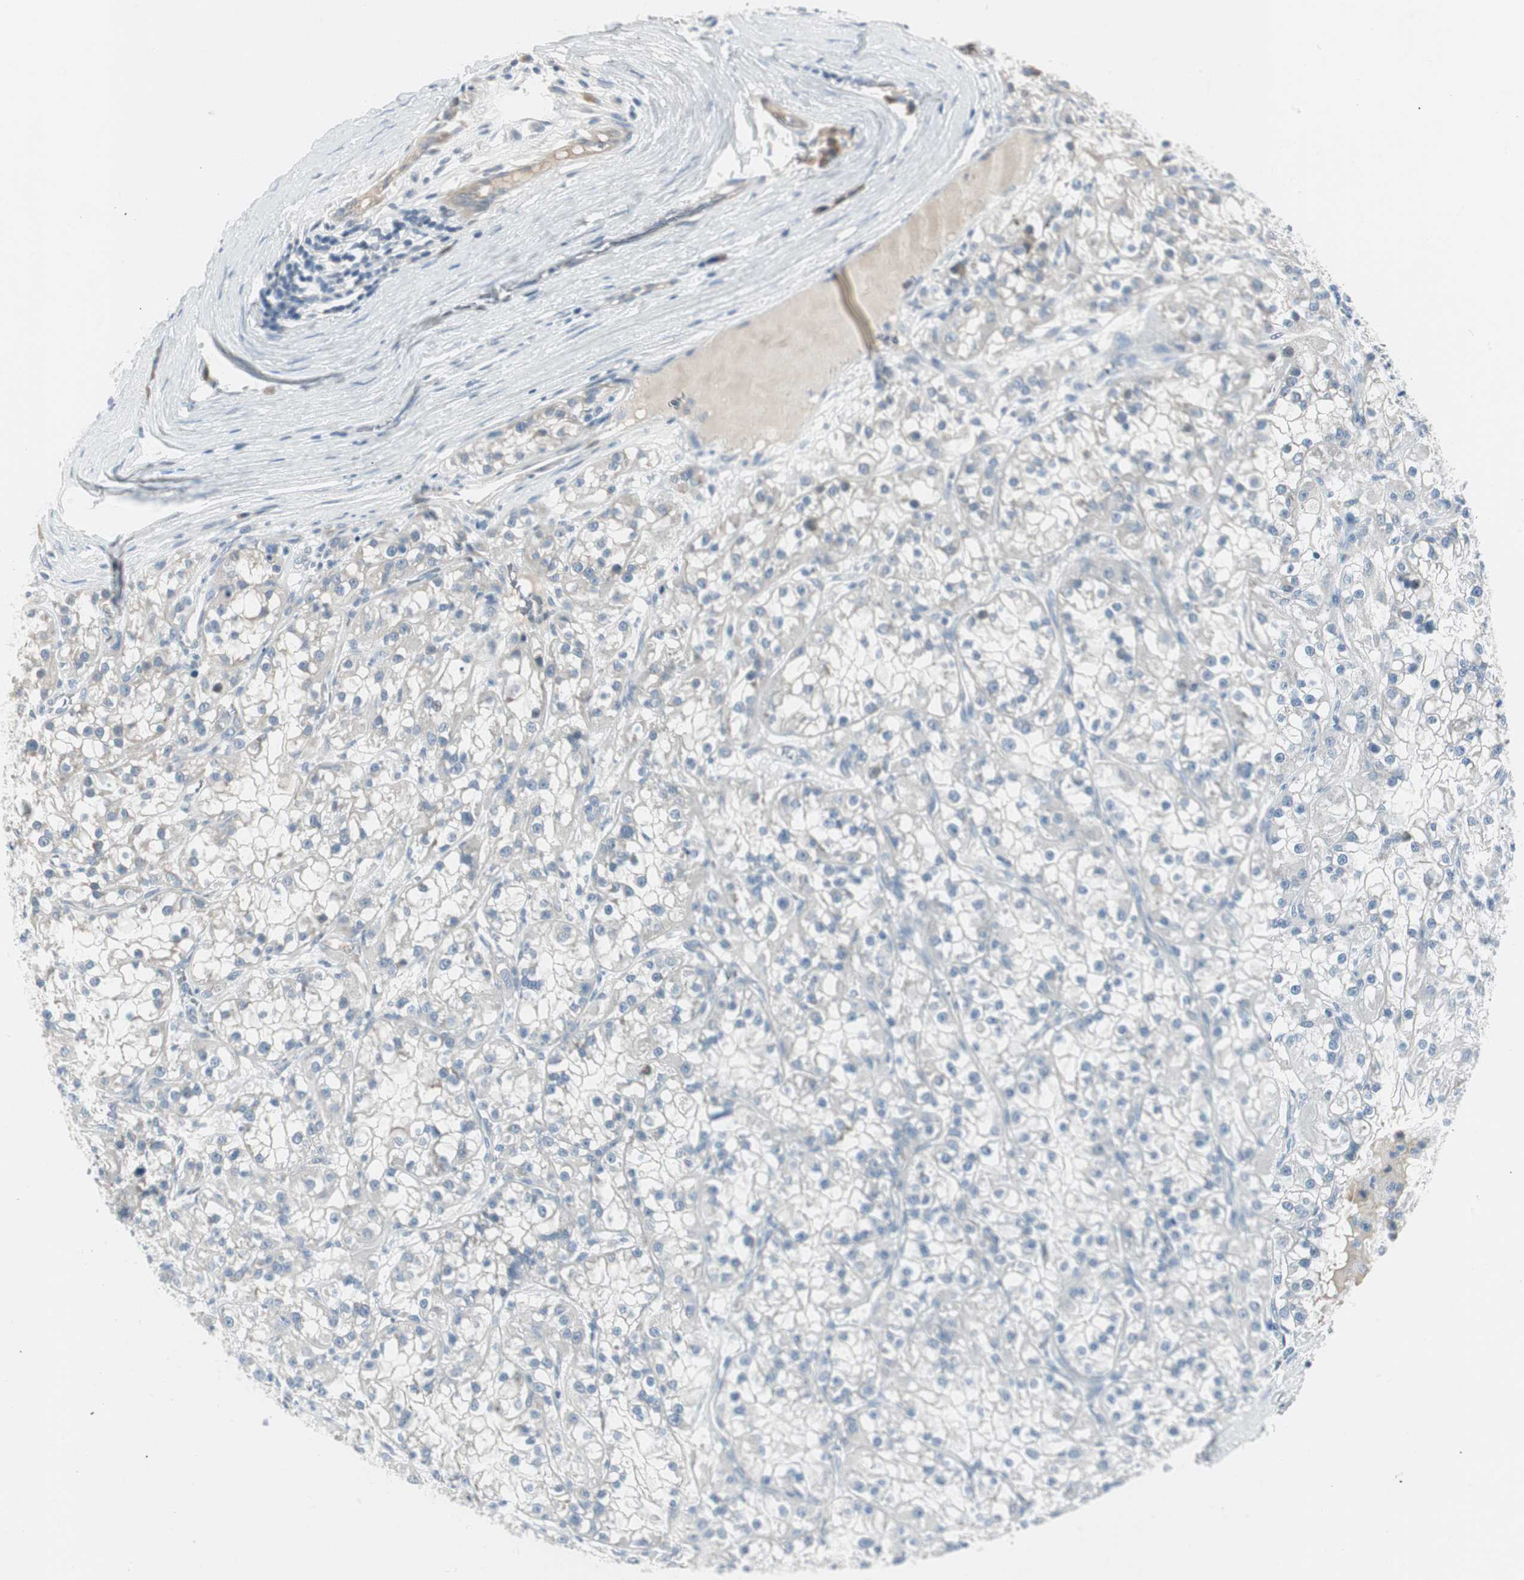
{"staining": {"intensity": "negative", "quantity": "none", "location": "none"}, "tissue": "renal cancer", "cell_type": "Tumor cells", "image_type": "cancer", "snomed": [{"axis": "morphology", "description": "Adenocarcinoma, NOS"}, {"axis": "topography", "description": "Kidney"}], "caption": "A micrograph of renal cancer stained for a protein shows no brown staining in tumor cells. (DAB (3,3'-diaminobenzidine) IHC visualized using brightfield microscopy, high magnification).", "gene": "SPINK4", "patient": {"sex": "female", "age": 52}}